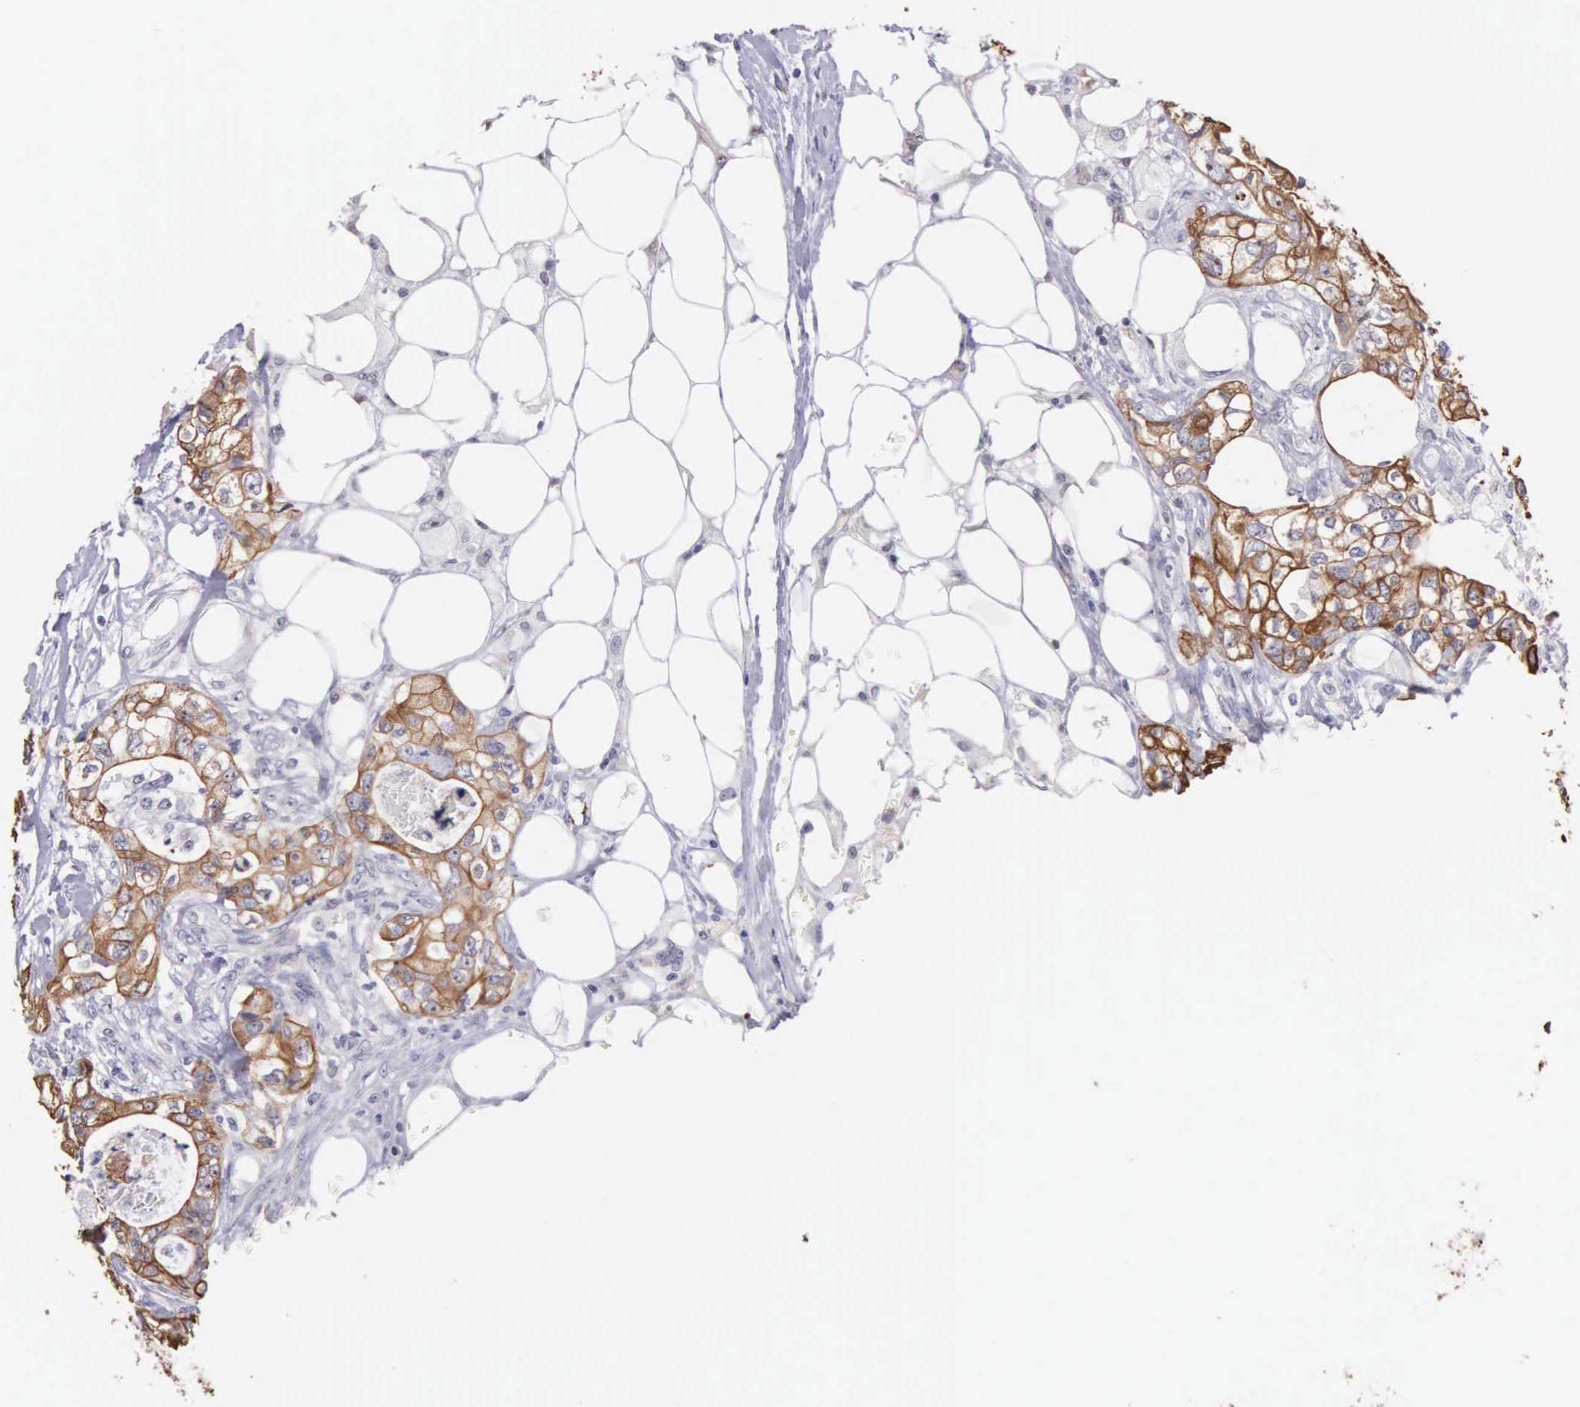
{"staining": {"intensity": "moderate", "quantity": "25%-75%", "location": "cytoplasmic/membranous"}, "tissue": "colorectal cancer", "cell_type": "Tumor cells", "image_type": "cancer", "snomed": [{"axis": "morphology", "description": "Adenocarcinoma, NOS"}, {"axis": "topography", "description": "Rectum"}], "caption": "Protein staining displays moderate cytoplasmic/membranous positivity in approximately 25%-75% of tumor cells in colorectal adenocarcinoma.", "gene": "PIR", "patient": {"sex": "female", "age": 57}}